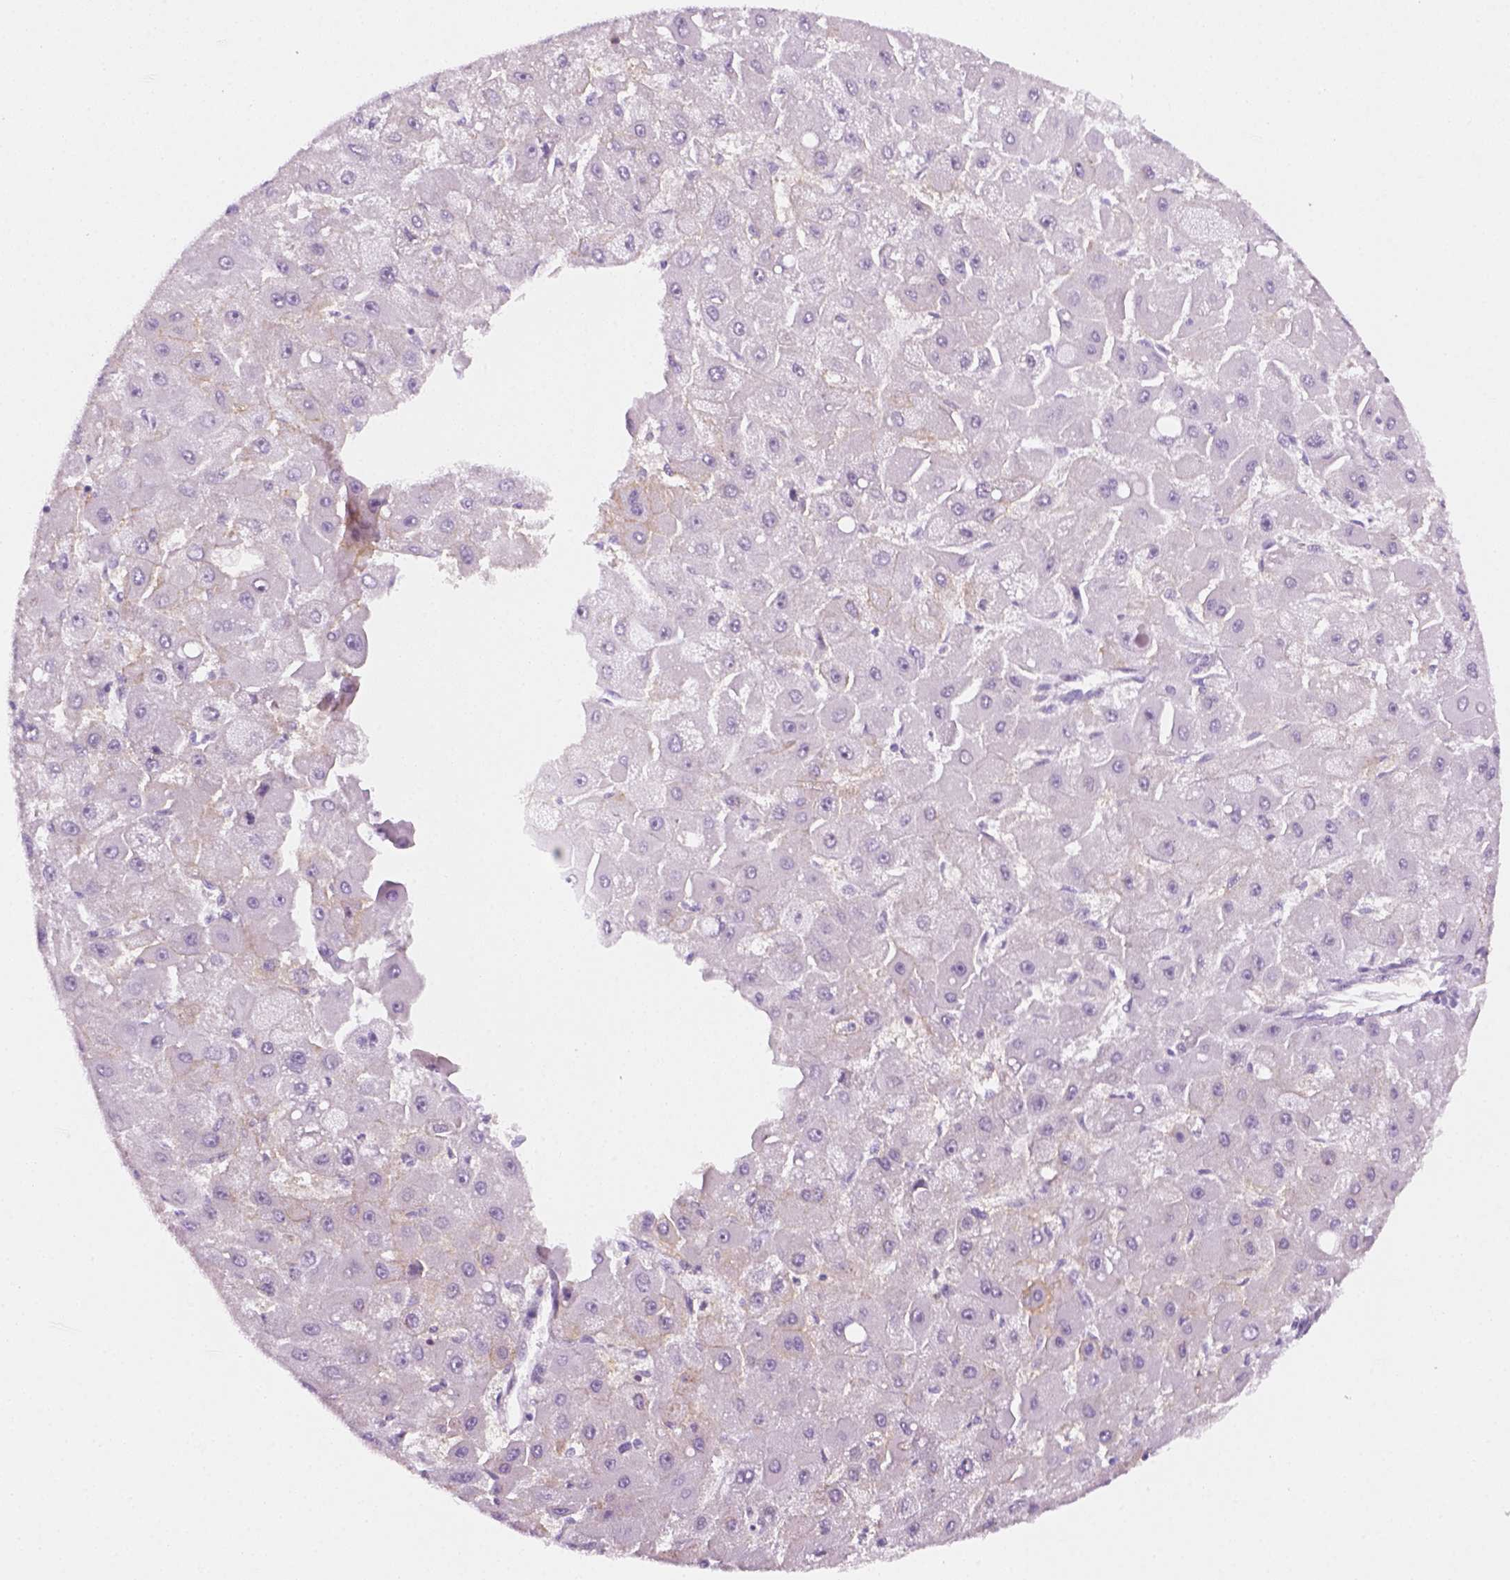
{"staining": {"intensity": "negative", "quantity": "none", "location": "none"}, "tissue": "liver cancer", "cell_type": "Tumor cells", "image_type": "cancer", "snomed": [{"axis": "morphology", "description": "Carcinoma, Hepatocellular, NOS"}, {"axis": "topography", "description": "Liver"}], "caption": "Immunohistochemistry (IHC) micrograph of neoplastic tissue: human hepatocellular carcinoma (liver) stained with DAB shows no significant protein expression in tumor cells. (DAB (3,3'-diaminobenzidine) IHC visualized using brightfield microscopy, high magnification).", "gene": "AQP3", "patient": {"sex": "female", "age": 25}}